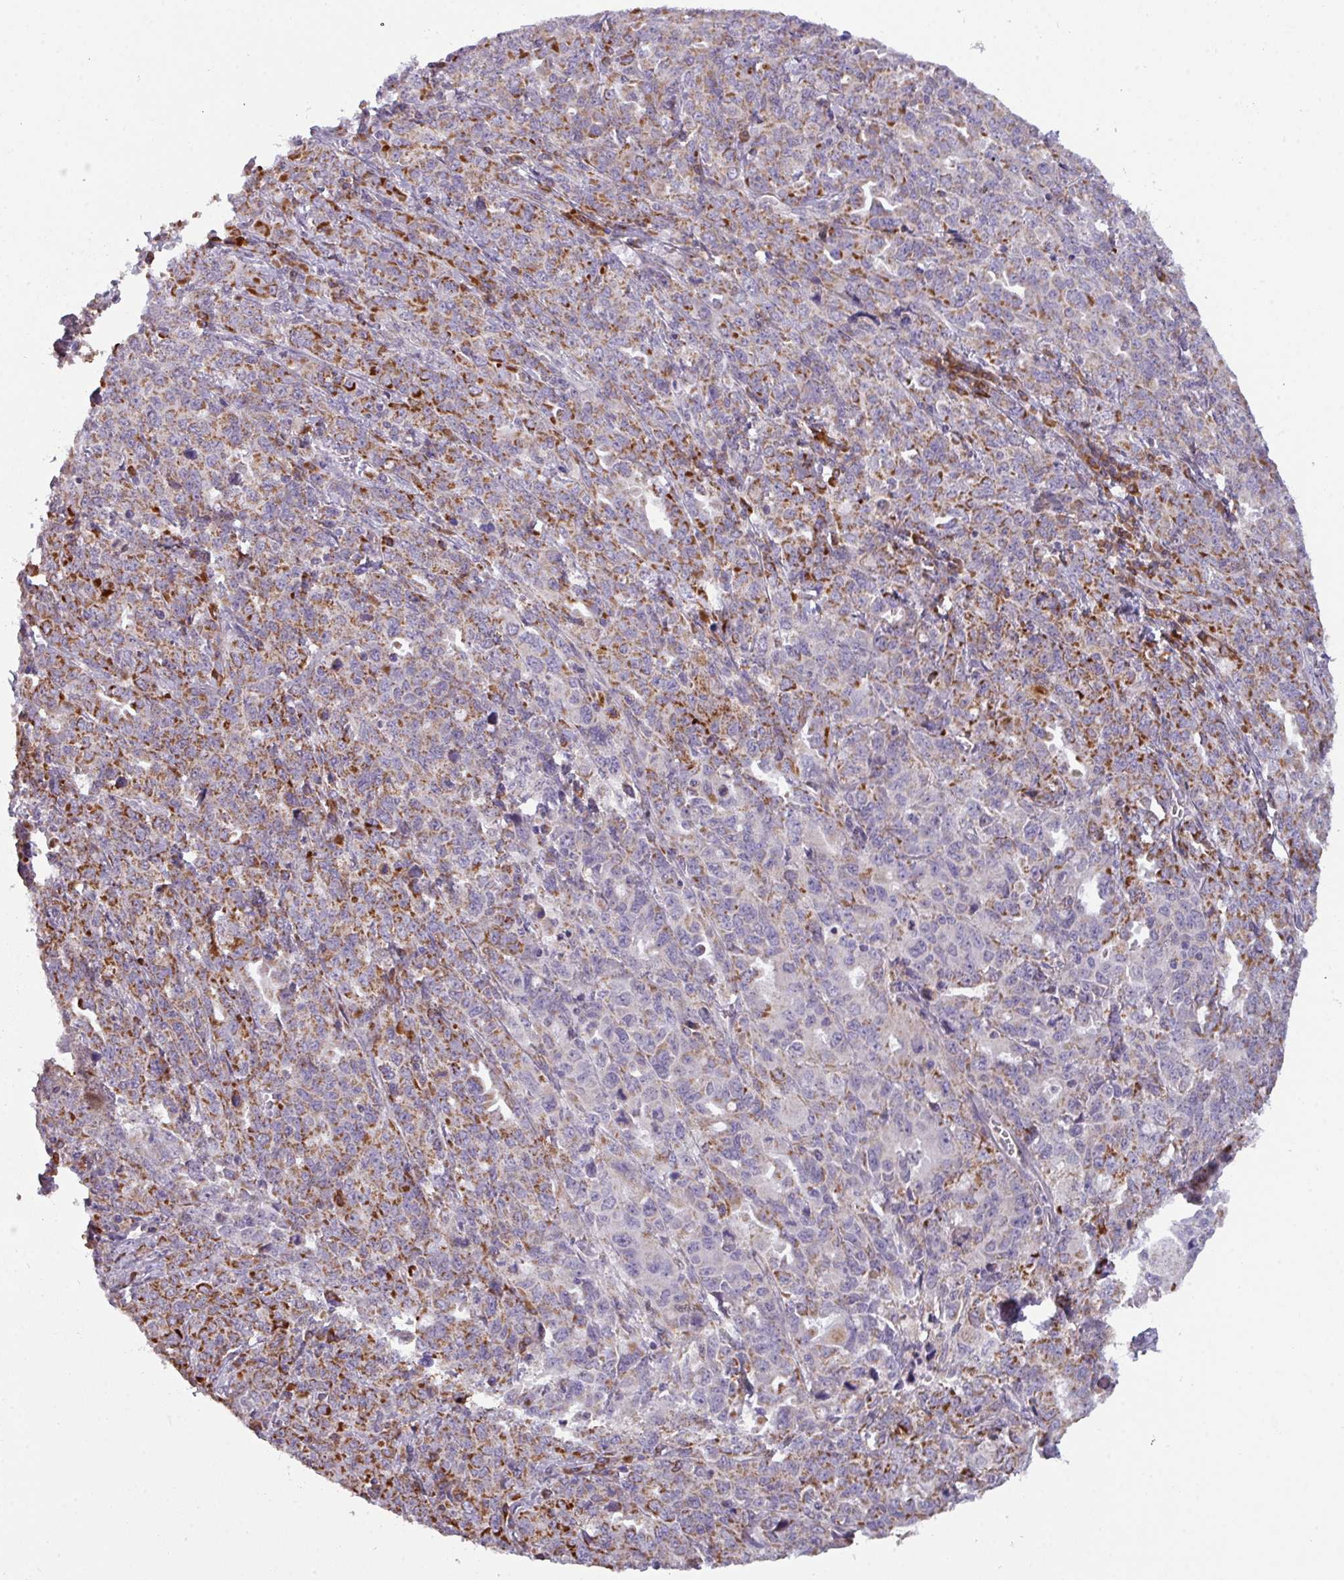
{"staining": {"intensity": "moderate", "quantity": "25%-75%", "location": "cytoplasmic/membranous"}, "tissue": "ovarian cancer", "cell_type": "Tumor cells", "image_type": "cancer", "snomed": [{"axis": "morphology", "description": "Adenocarcinoma, NOS"}, {"axis": "morphology", "description": "Carcinoma, endometroid"}, {"axis": "topography", "description": "Ovary"}], "caption": "Tumor cells reveal moderate cytoplasmic/membranous positivity in about 25%-75% of cells in ovarian cancer (endometroid carcinoma).", "gene": "C2orf68", "patient": {"sex": "female", "age": 72}}